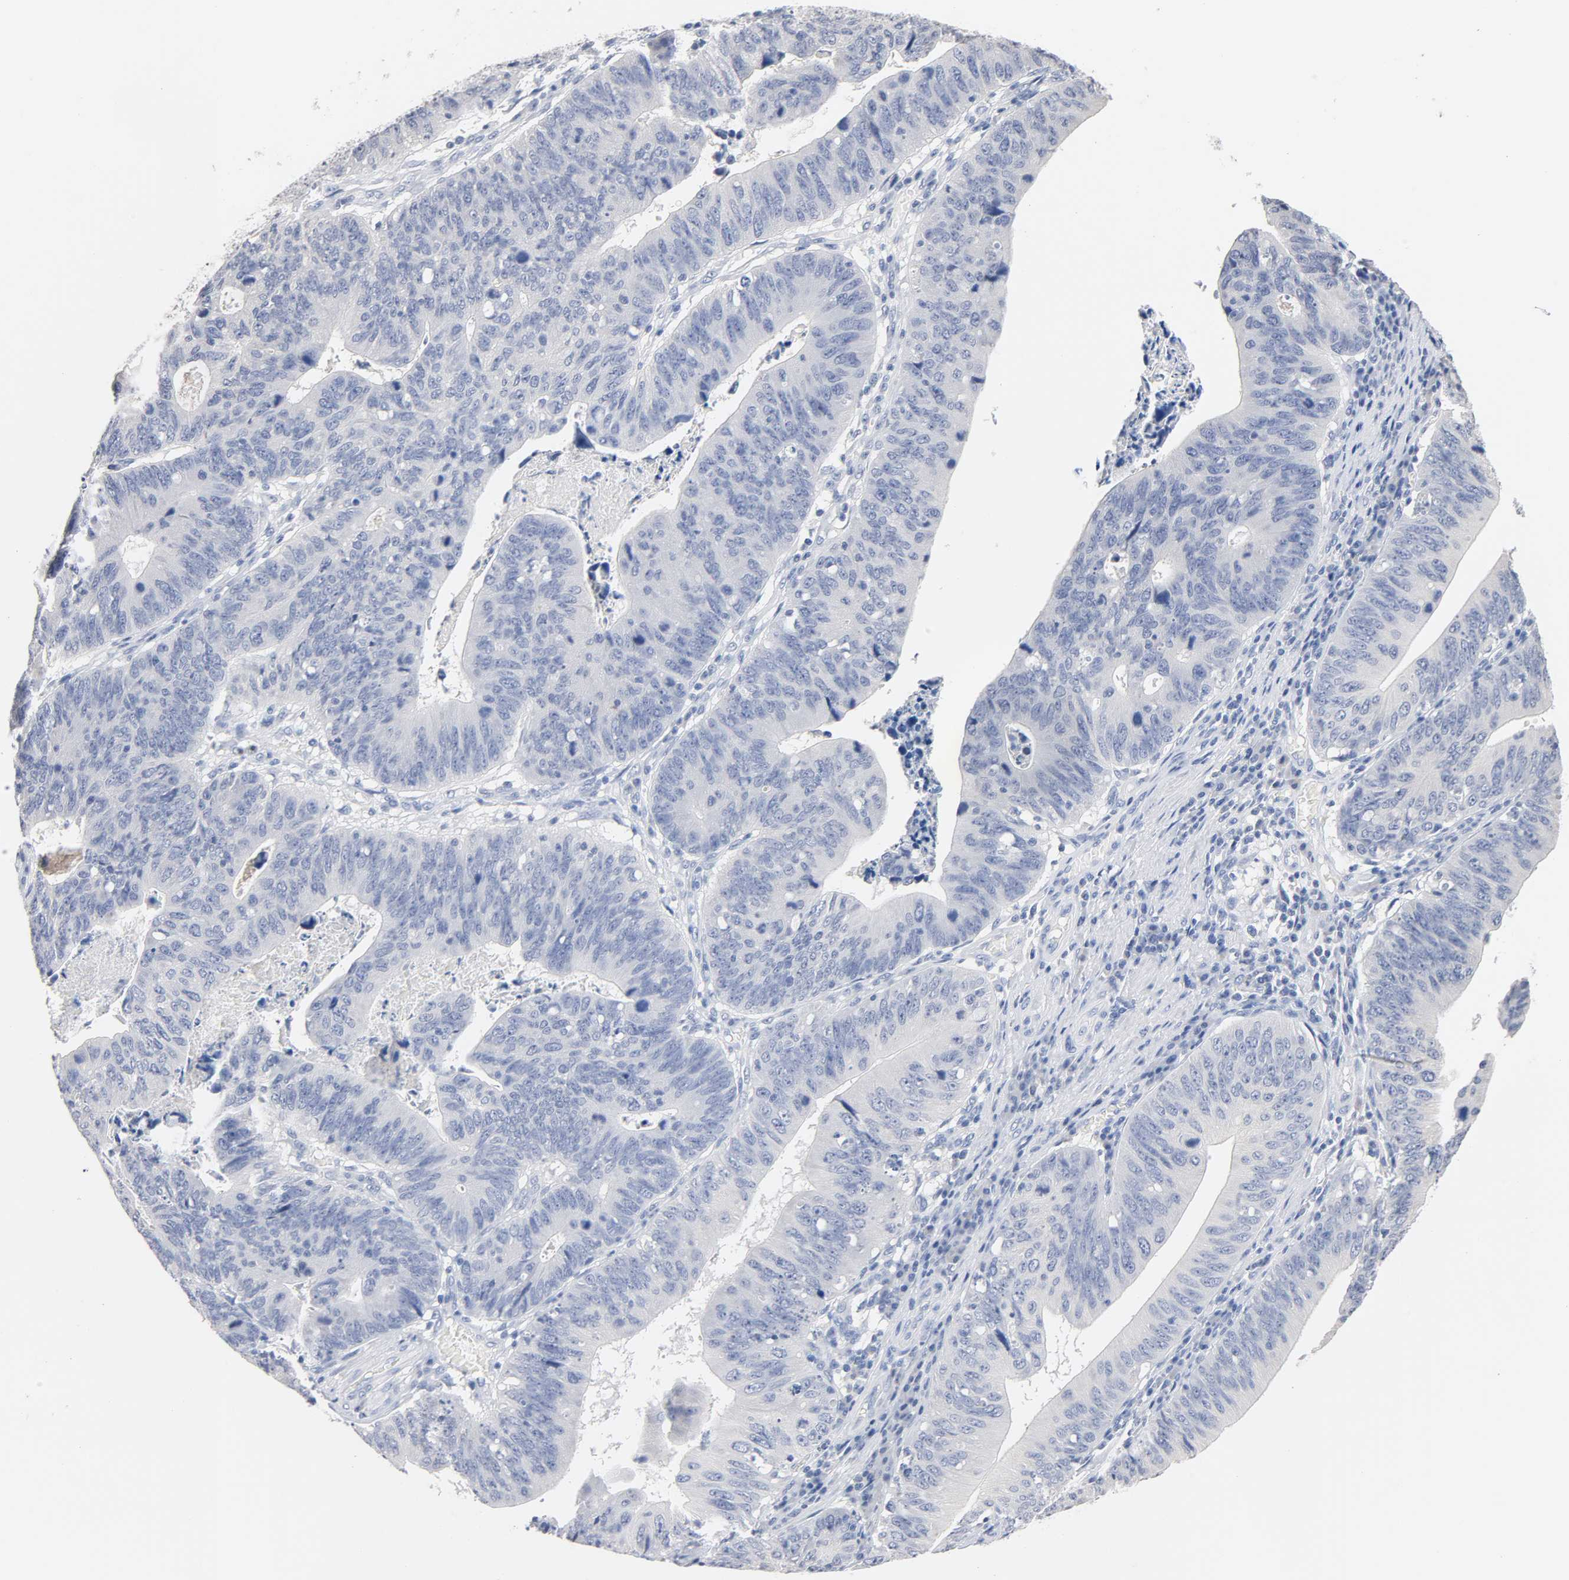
{"staining": {"intensity": "negative", "quantity": "none", "location": "none"}, "tissue": "stomach cancer", "cell_type": "Tumor cells", "image_type": "cancer", "snomed": [{"axis": "morphology", "description": "Adenocarcinoma, NOS"}, {"axis": "topography", "description": "Stomach"}], "caption": "IHC image of neoplastic tissue: stomach cancer (adenocarcinoma) stained with DAB exhibits no significant protein positivity in tumor cells.", "gene": "ZCCHC13", "patient": {"sex": "male", "age": 59}}